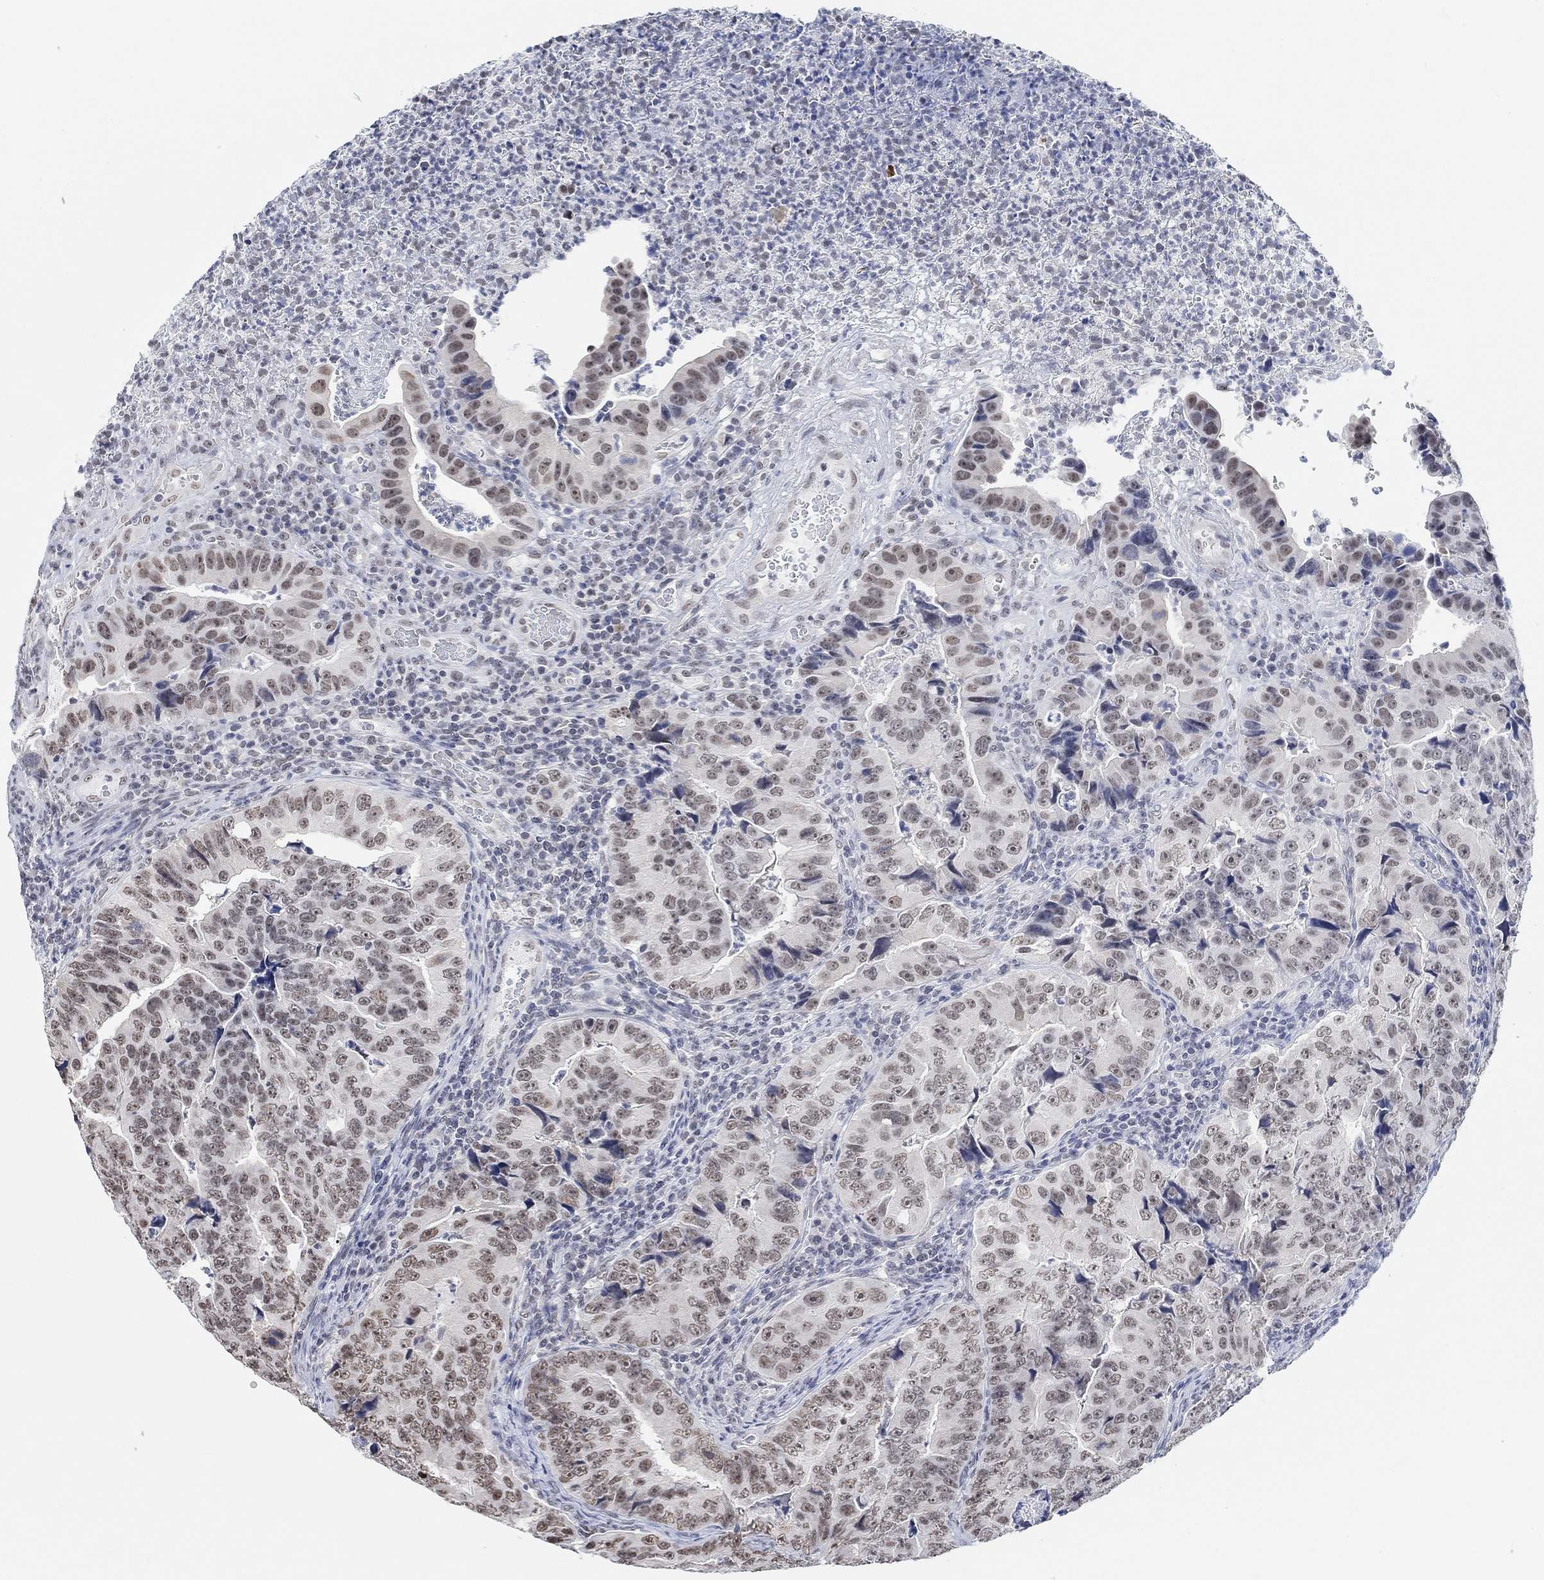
{"staining": {"intensity": "weak", "quantity": ">75%", "location": "nuclear"}, "tissue": "colorectal cancer", "cell_type": "Tumor cells", "image_type": "cancer", "snomed": [{"axis": "morphology", "description": "Adenocarcinoma, NOS"}, {"axis": "topography", "description": "Colon"}], "caption": "A brown stain shows weak nuclear positivity of a protein in colorectal cancer tumor cells.", "gene": "PURG", "patient": {"sex": "female", "age": 72}}